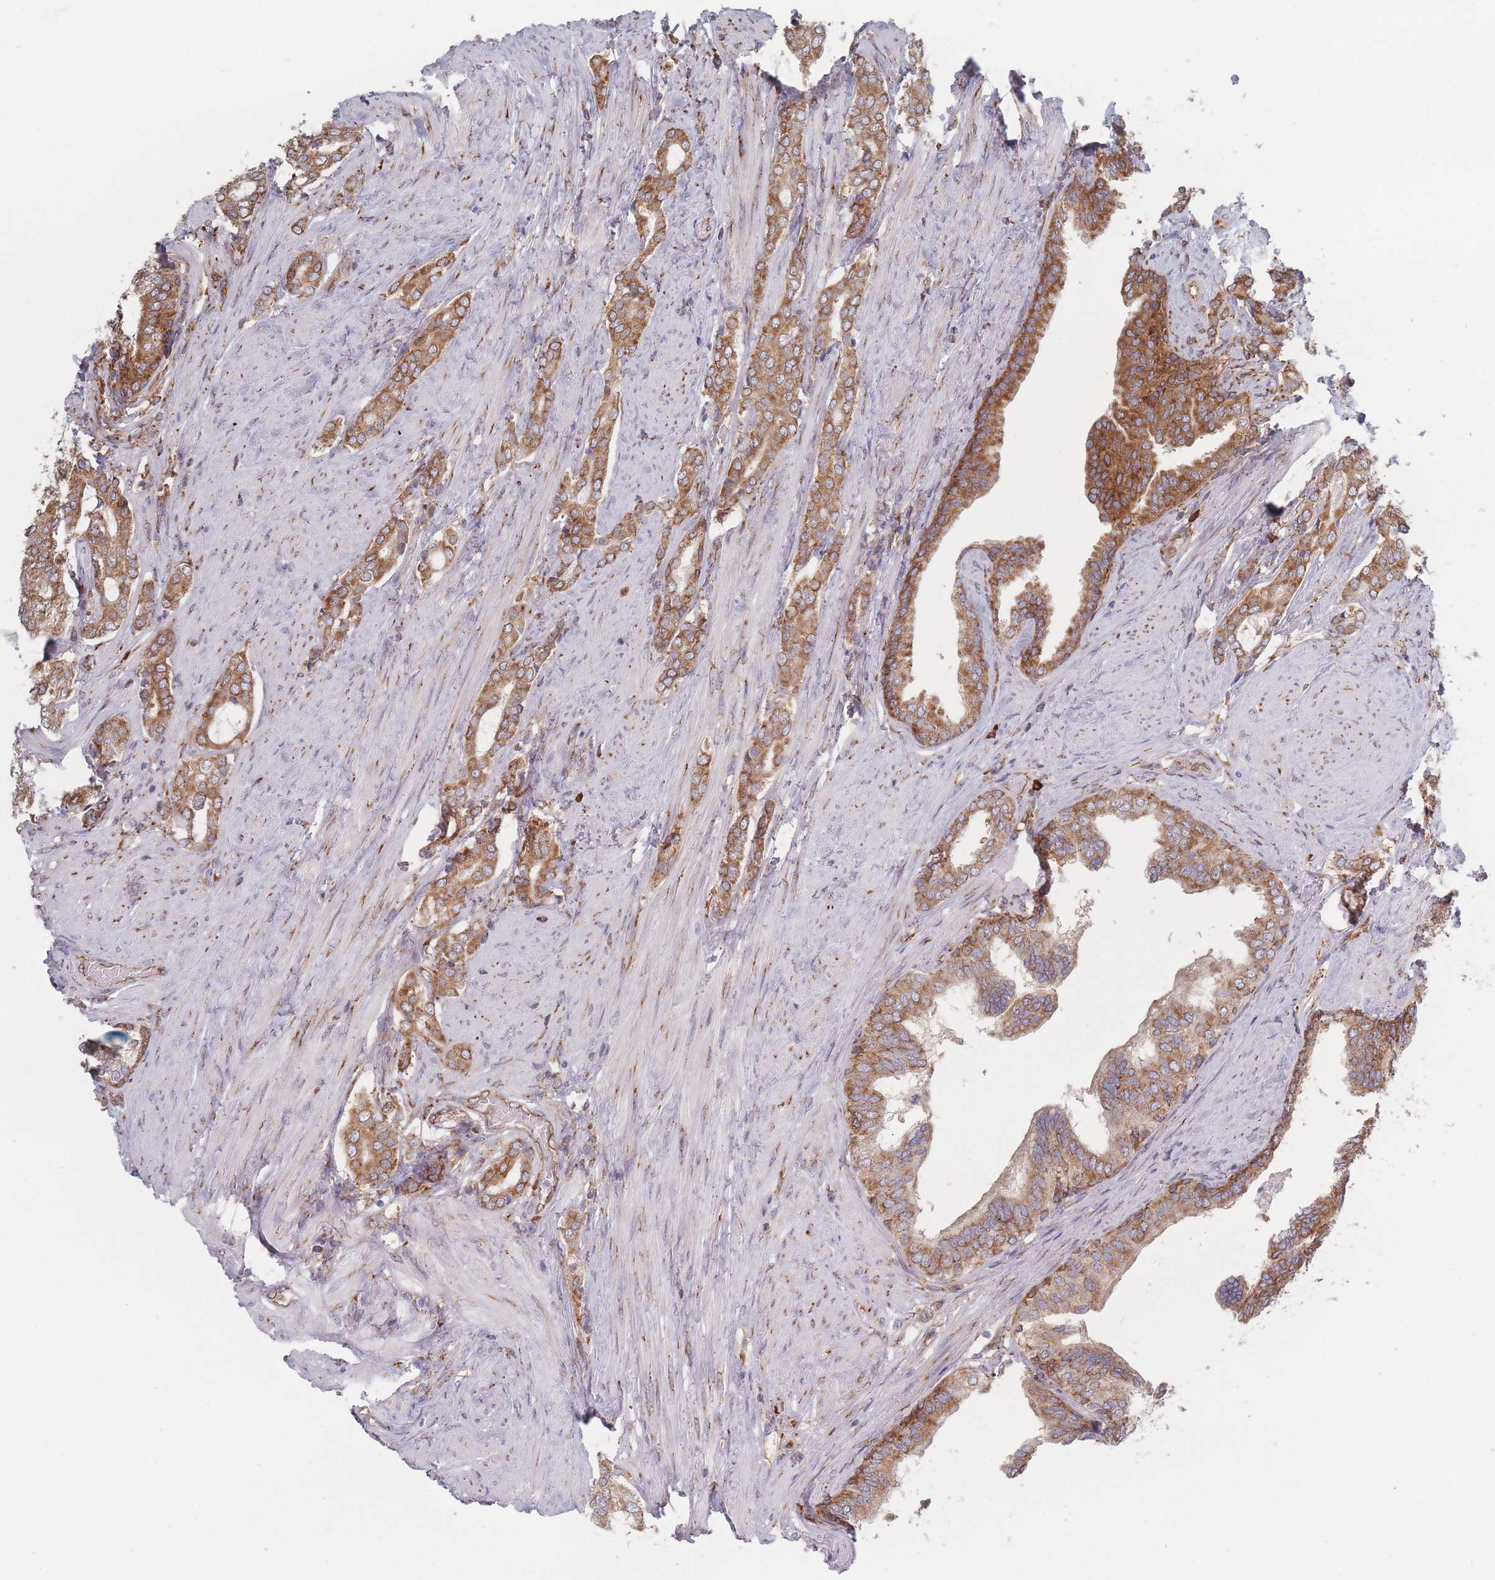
{"staining": {"intensity": "moderate", "quantity": ">75%", "location": "cytoplasmic/membranous"}, "tissue": "prostate cancer", "cell_type": "Tumor cells", "image_type": "cancer", "snomed": [{"axis": "morphology", "description": "Adenocarcinoma, High grade"}, {"axis": "topography", "description": "Prostate"}], "caption": "Immunohistochemical staining of human adenocarcinoma (high-grade) (prostate) displays medium levels of moderate cytoplasmic/membranous protein staining in approximately >75% of tumor cells. (DAB = brown stain, brightfield microscopy at high magnification).", "gene": "EEF1B2", "patient": {"sex": "male", "age": 71}}